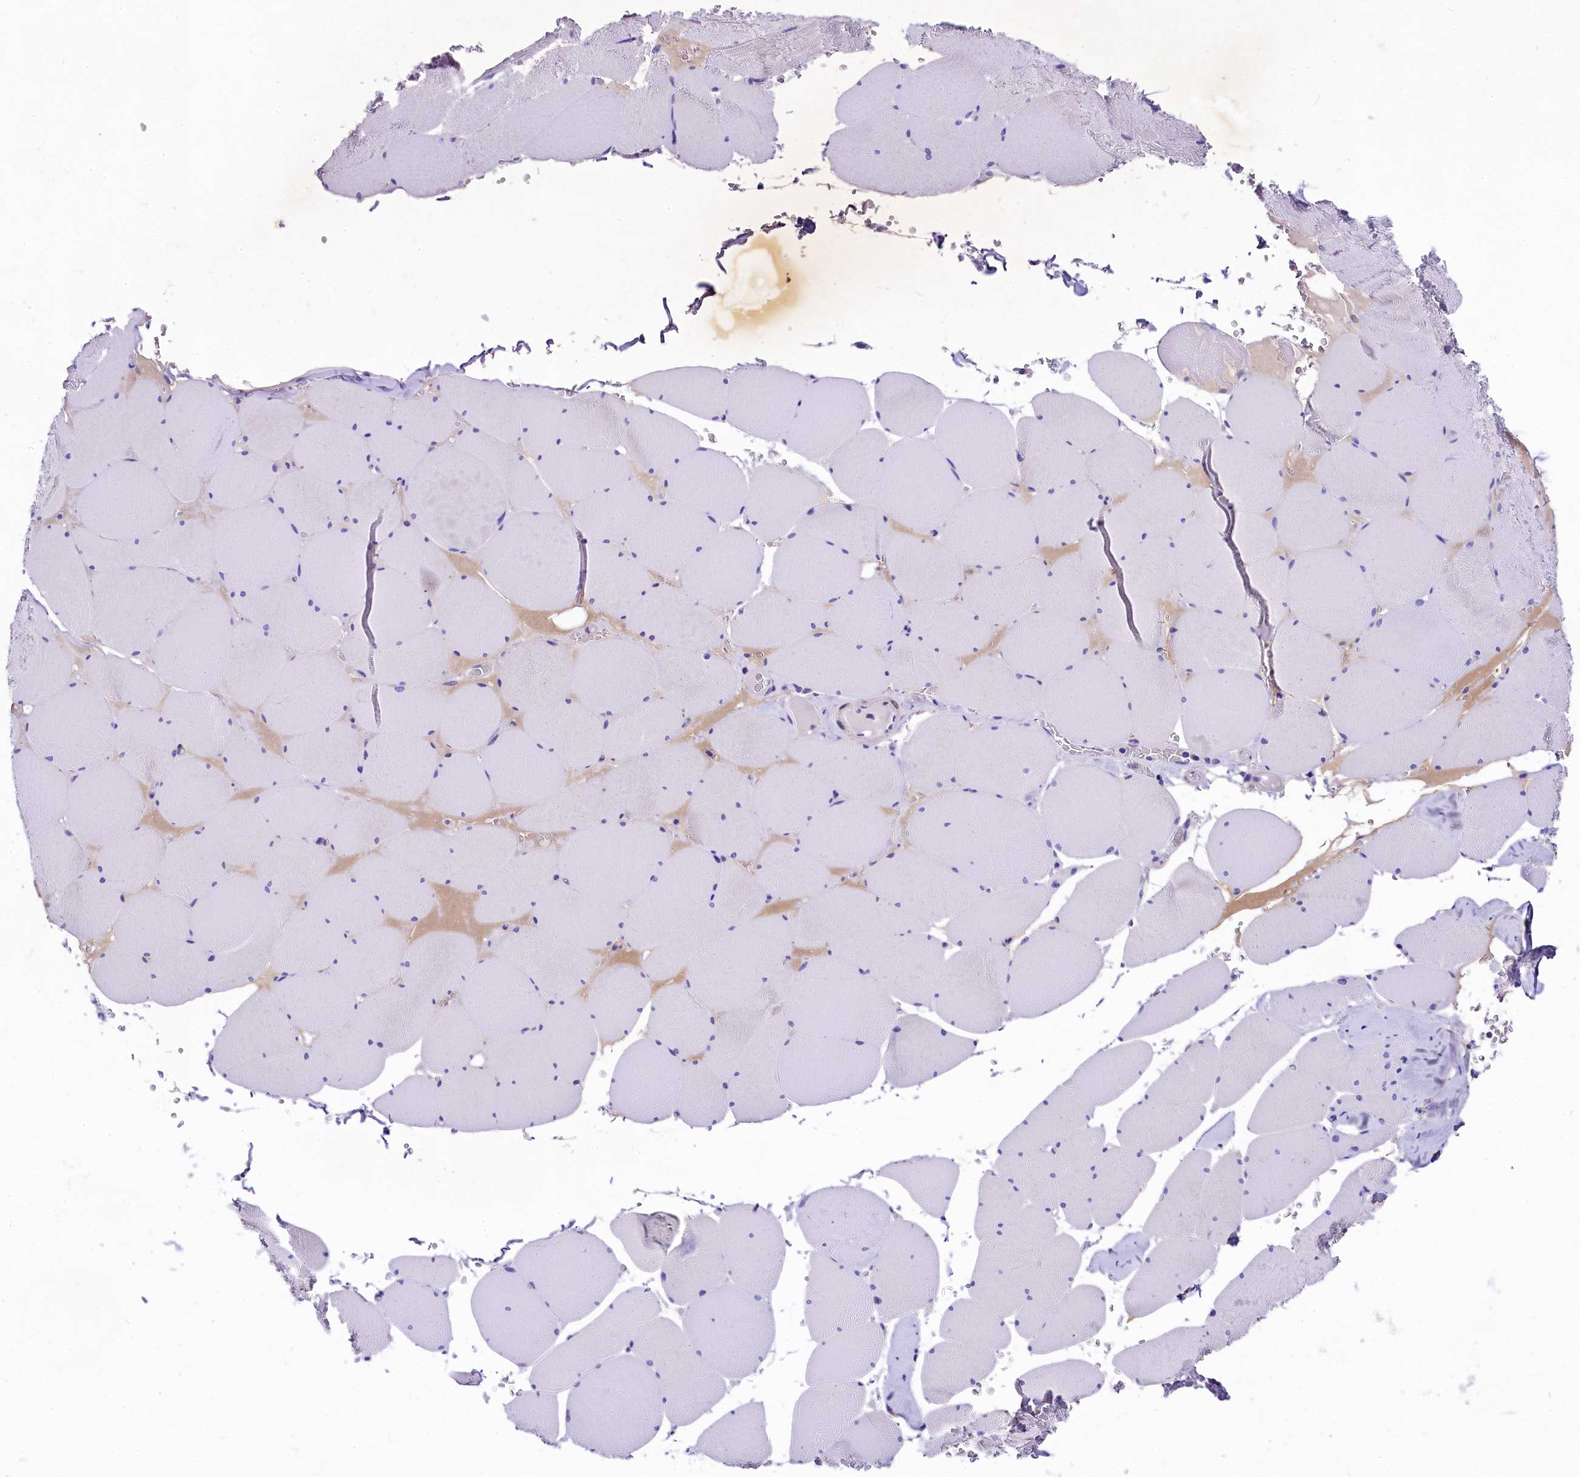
{"staining": {"intensity": "negative", "quantity": "none", "location": "none"}, "tissue": "skeletal muscle", "cell_type": "Myocytes", "image_type": "normal", "snomed": [{"axis": "morphology", "description": "Normal tissue, NOS"}, {"axis": "topography", "description": "Skeletal muscle"}, {"axis": "topography", "description": "Head-Neck"}], "caption": "High magnification brightfield microscopy of unremarkable skeletal muscle stained with DAB (brown) and counterstained with hematoxylin (blue): myocytes show no significant staining. Nuclei are stained in blue.", "gene": "SOD3", "patient": {"sex": "male", "age": 66}}